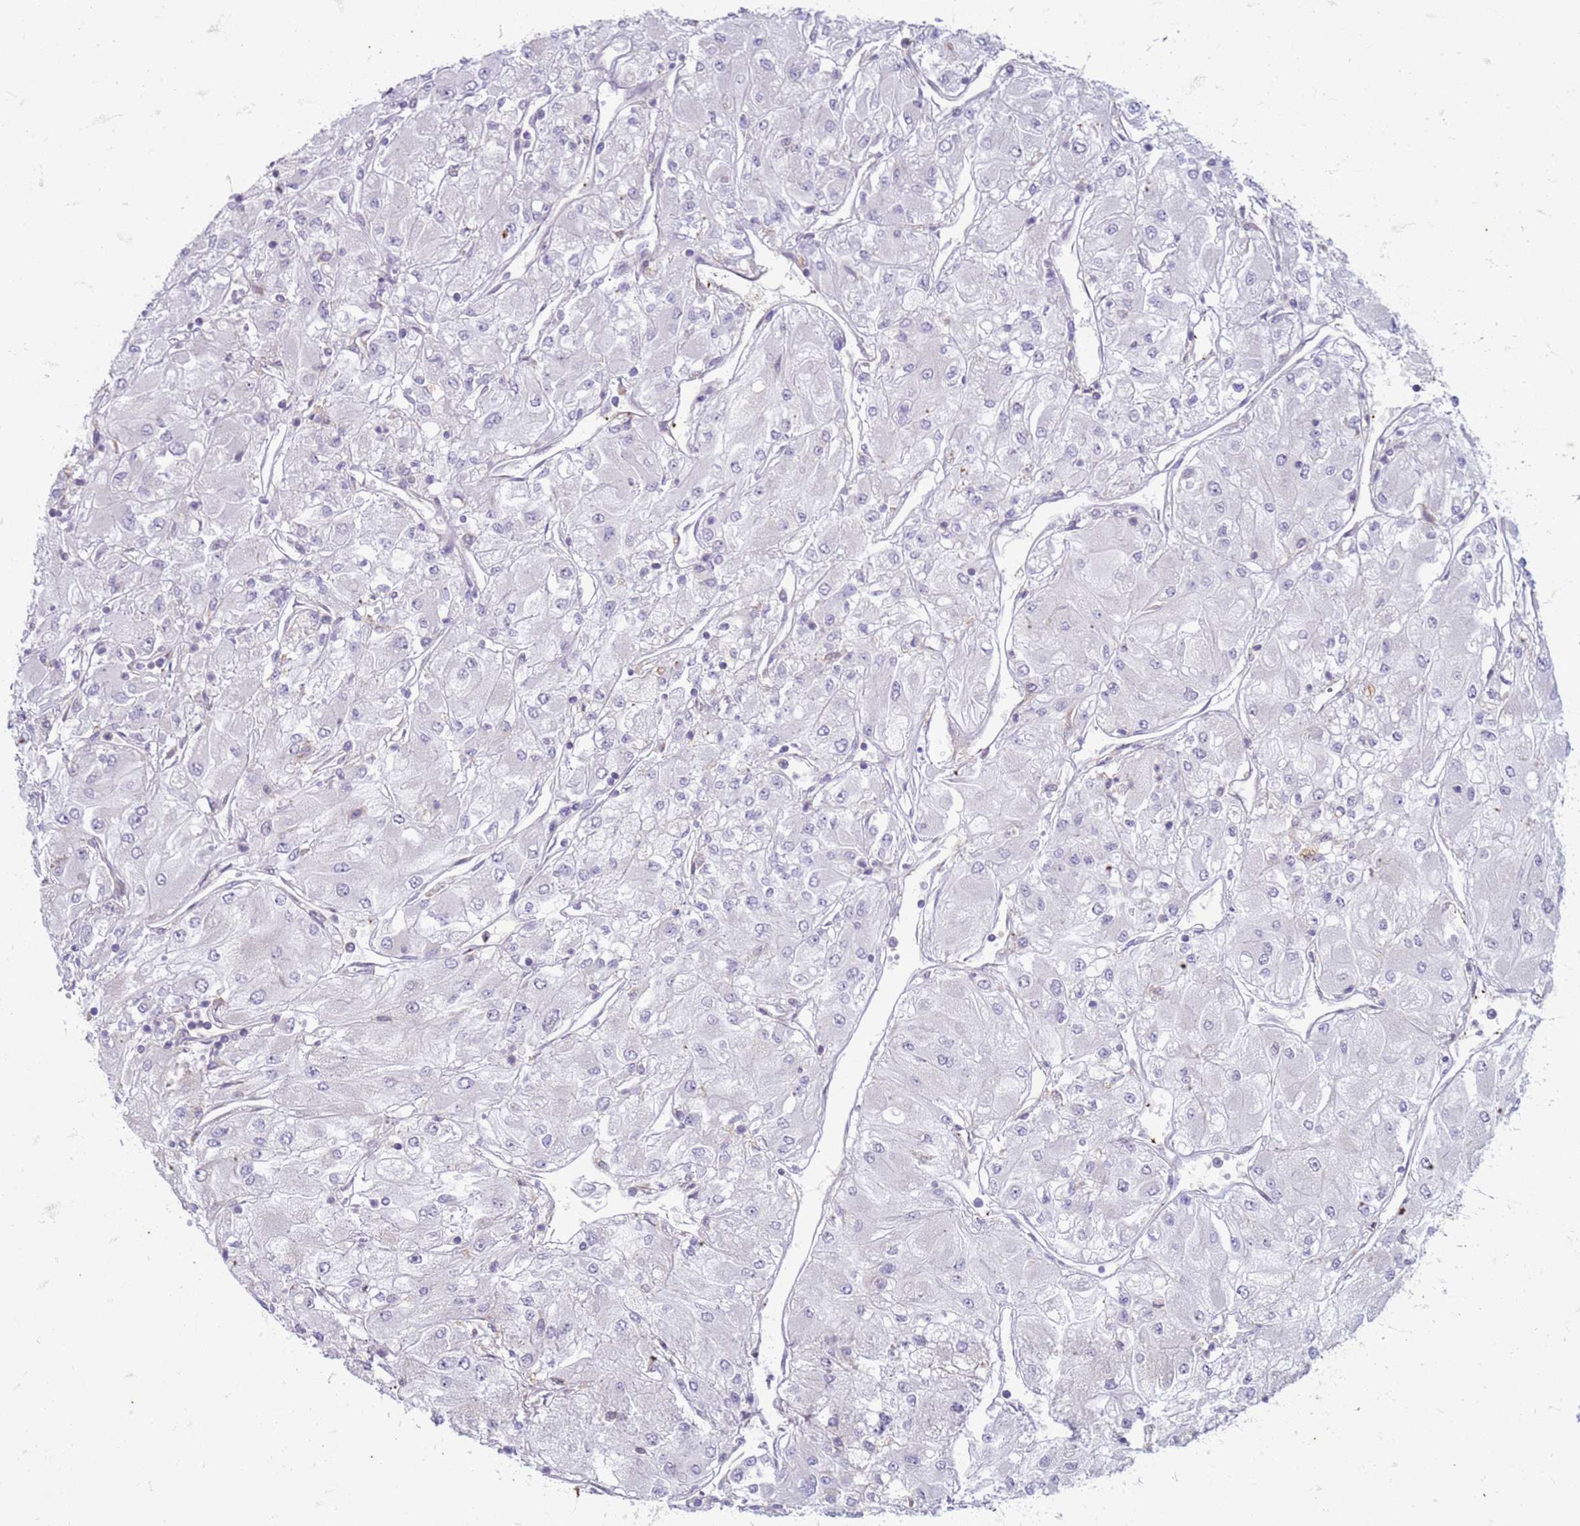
{"staining": {"intensity": "negative", "quantity": "none", "location": "none"}, "tissue": "renal cancer", "cell_type": "Tumor cells", "image_type": "cancer", "snomed": [{"axis": "morphology", "description": "Adenocarcinoma, NOS"}, {"axis": "topography", "description": "Kidney"}], "caption": "The immunohistochemistry (IHC) photomicrograph has no significant staining in tumor cells of renal cancer (adenocarcinoma) tissue.", "gene": "SLC15A3", "patient": {"sex": "male", "age": 80}}